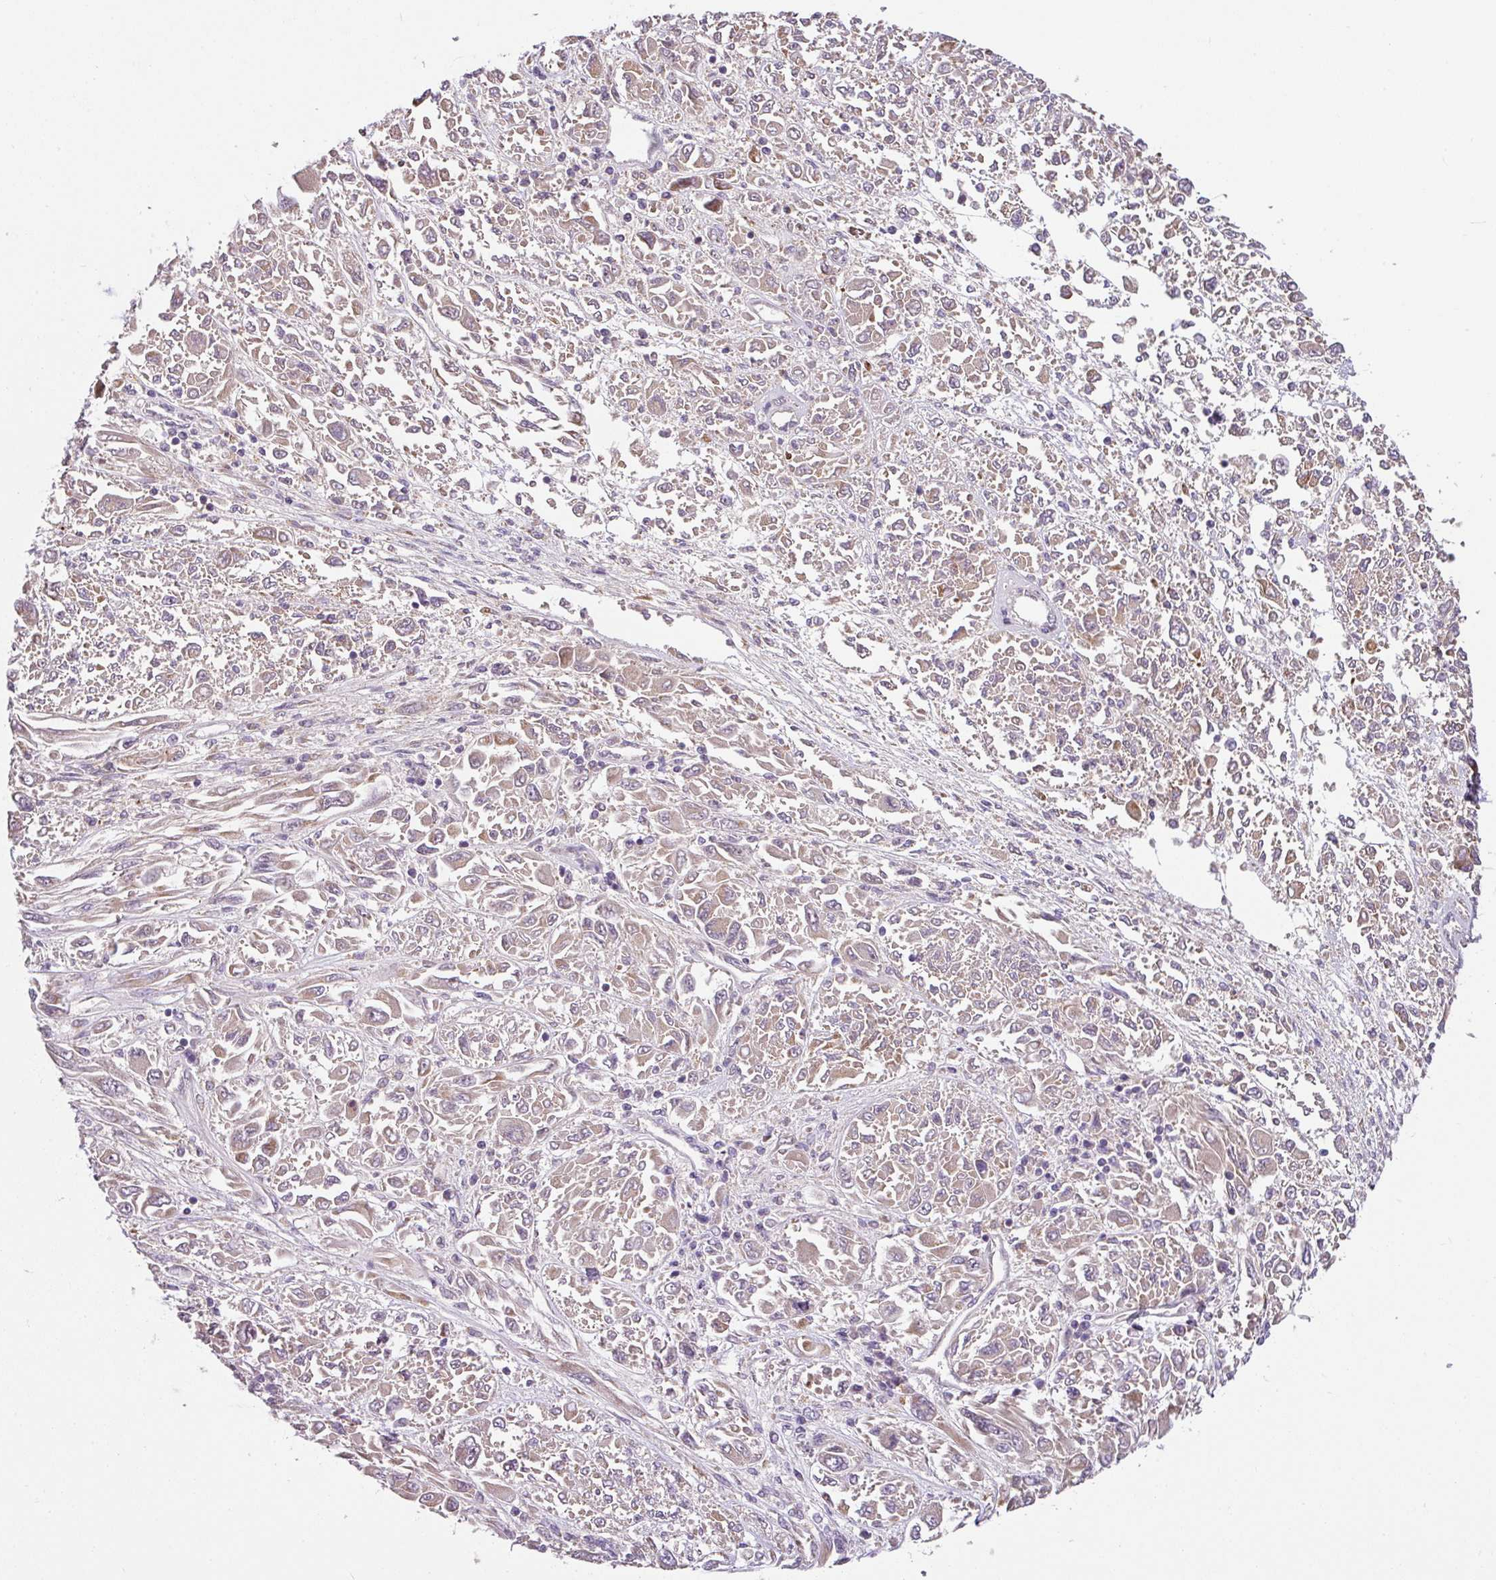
{"staining": {"intensity": "weak", "quantity": "25%-75%", "location": "cytoplasmic/membranous"}, "tissue": "melanoma", "cell_type": "Tumor cells", "image_type": "cancer", "snomed": [{"axis": "morphology", "description": "Malignant melanoma, NOS"}, {"axis": "topography", "description": "Skin"}], "caption": "Immunohistochemistry (IHC) photomicrograph of melanoma stained for a protein (brown), which displays low levels of weak cytoplasmic/membranous staining in approximately 25%-75% of tumor cells.", "gene": "SARS2", "patient": {"sex": "female", "age": 91}}